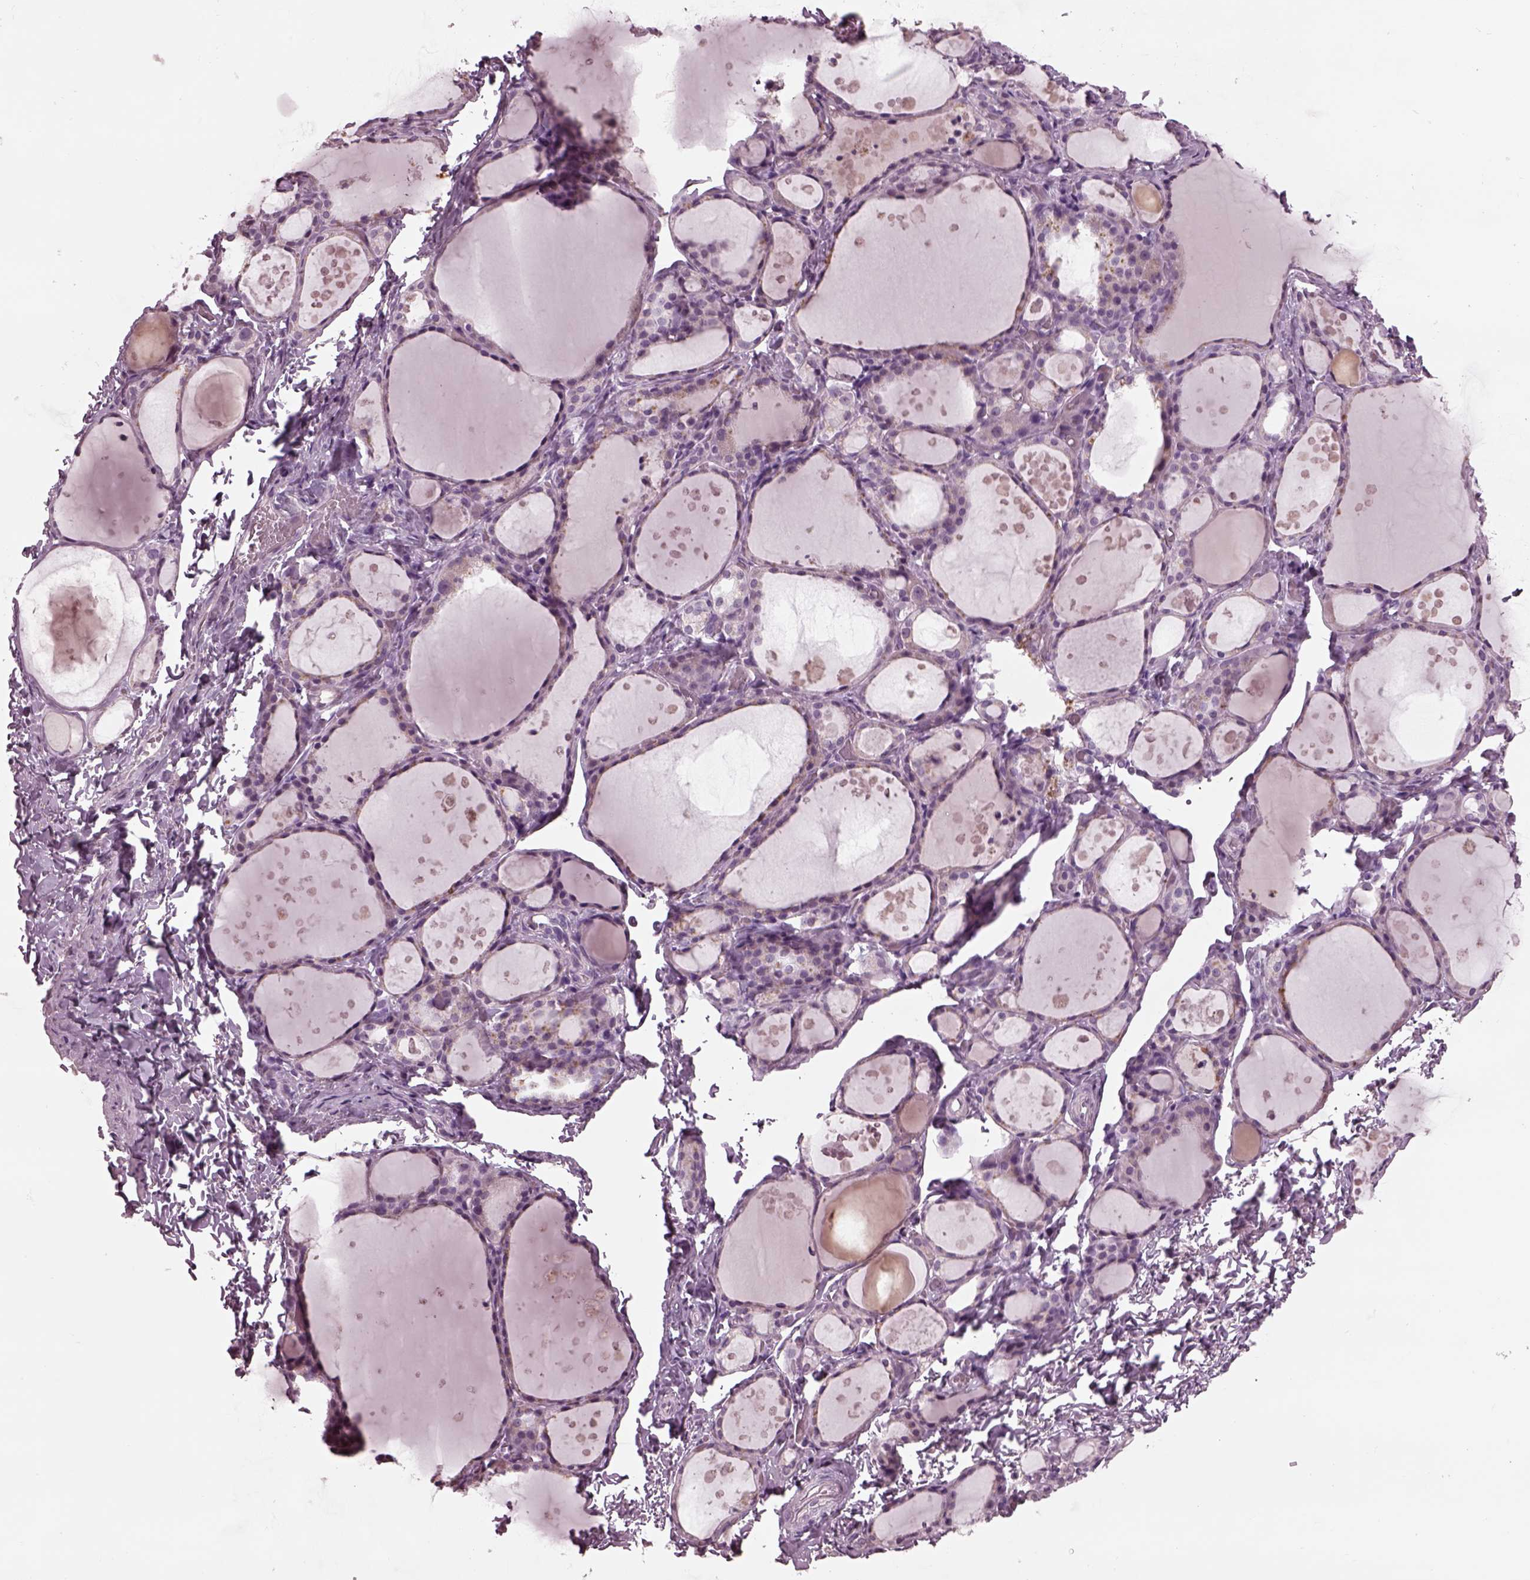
{"staining": {"intensity": "negative", "quantity": "none", "location": "none"}, "tissue": "thyroid gland", "cell_type": "Glandular cells", "image_type": "normal", "snomed": [{"axis": "morphology", "description": "Normal tissue, NOS"}, {"axis": "topography", "description": "Thyroid gland"}], "caption": "A high-resolution image shows immunohistochemistry (IHC) staining of unremarkable thyroid gland, which exhibits no significant positivity in glandular cells. Nuclei are stained in blue.", "gene": "CLCN4", "patient": {"sex": "male", "age": 68}}